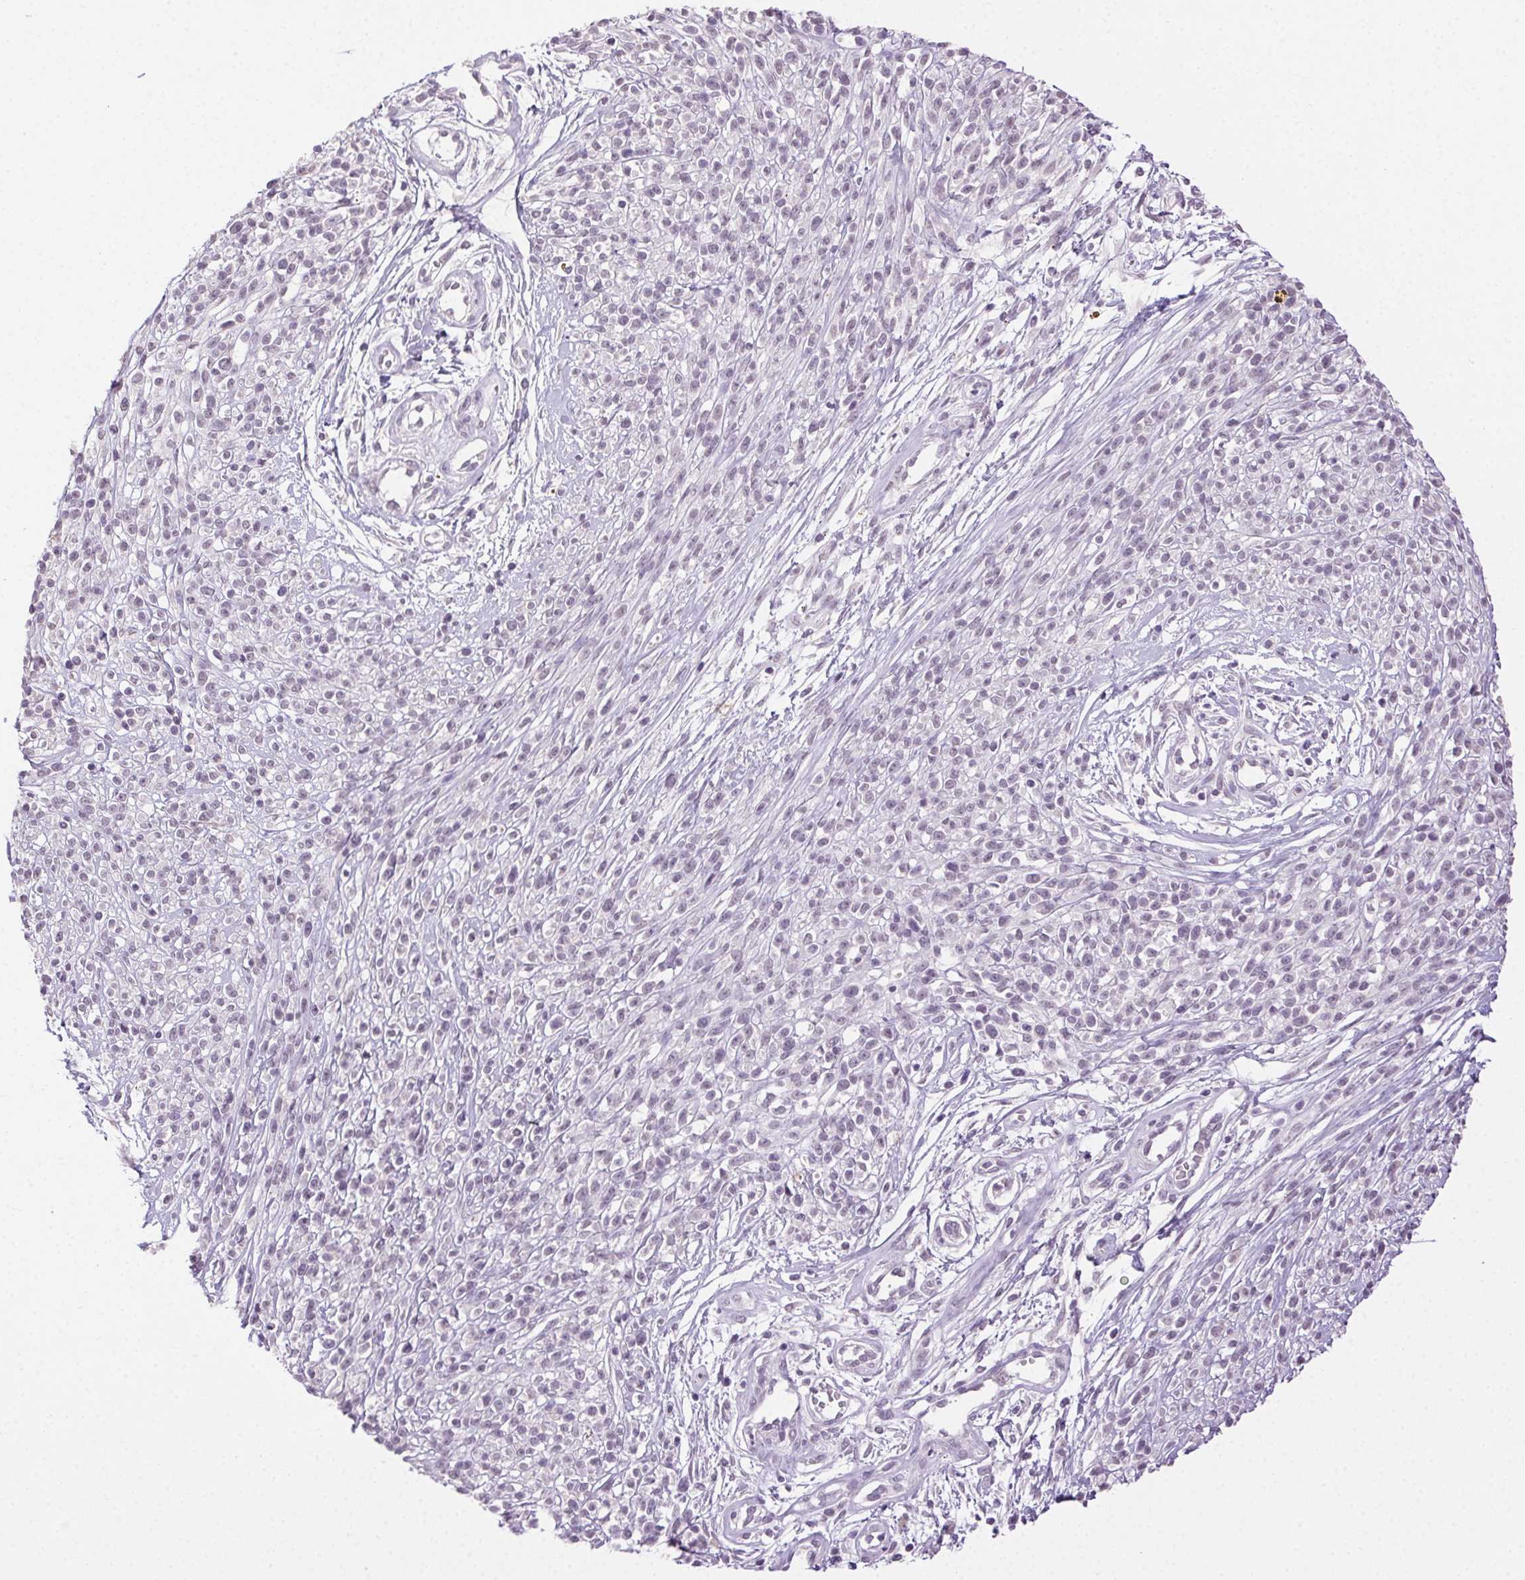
{"staining": {"intensity": "negative", "quantity": "none", "location": "none"}, "tissue": "melanoma", "cell_type": "Tumor cells", "image_type": "cancer", "snomed": [{"axis": "morphology", "description": "Malignant melanoma, NOS"}, {"axis": "topography", "description": "Skin"}, {"axis": "topography", "description": "Skin of trunk"}], "caption": "Protein analysis of melanoma shows no significant staining in tumor cells.", "gene": "CLDN10", "patient": {"sex": "male", "age": 74}}